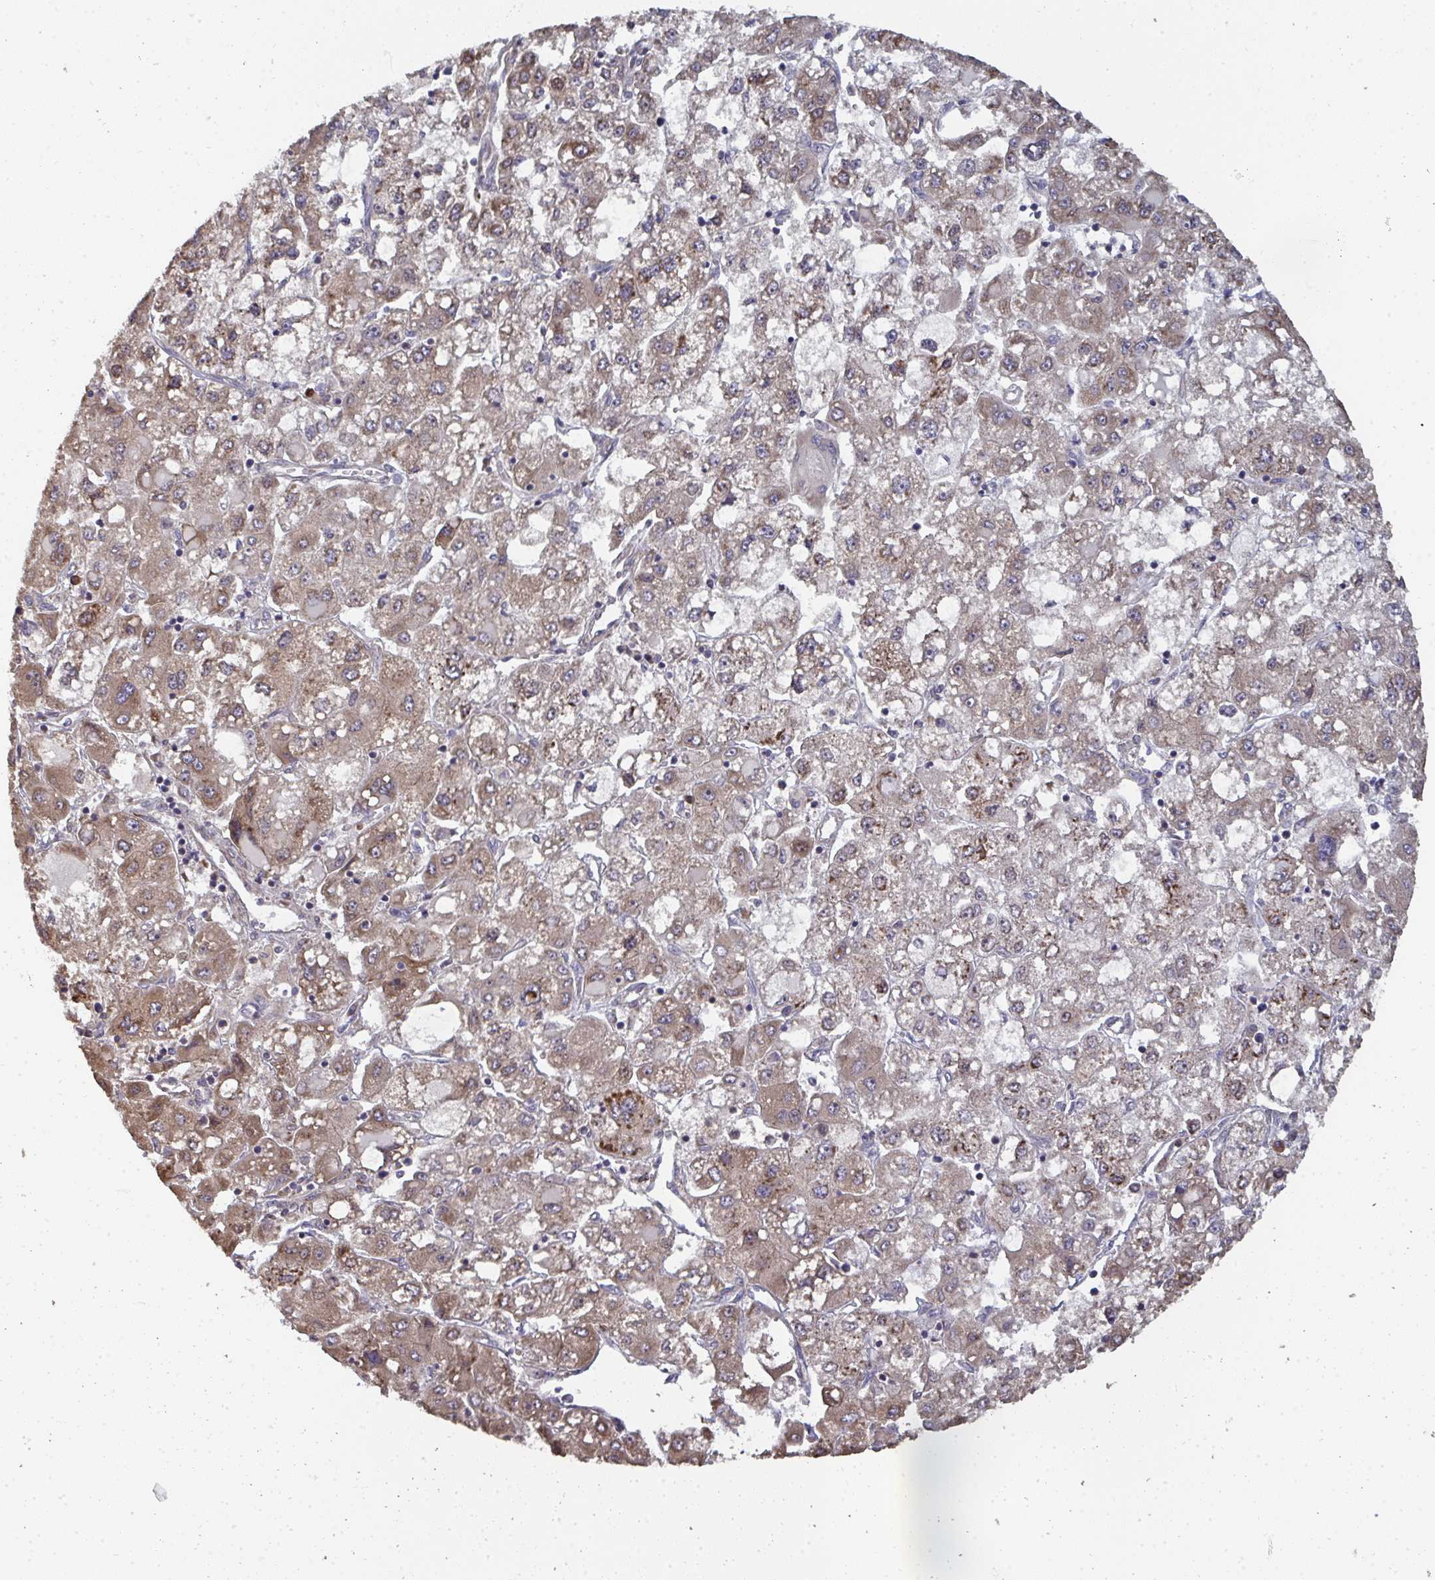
{"staining": {"intensity": "weak", "quantity": ">75%", "location": "cytoplasmic/membranous"}, "tissue": "liver cancer", "cell_type": "Tumor cells", "image_type": "cancer", "snomed": [{"axis": "morphology", "description": "Carcinoma, Hepatocellular, NOS"}, {"axis": "topography", "description": "Liver"}], "caption": "A brown stain highlights weak cytoplasmic/membranous positivity of a protein in liver hepatocellular carcinoma tumor cells. Using DAB (3,3'-diaminobenzidine) (brown) and hematoxylin (blue) stains, captured at high magnification using brightfield microscopy.", "gene": "ZFYVE28", "patient": {"sex": "male", "age": 40}}